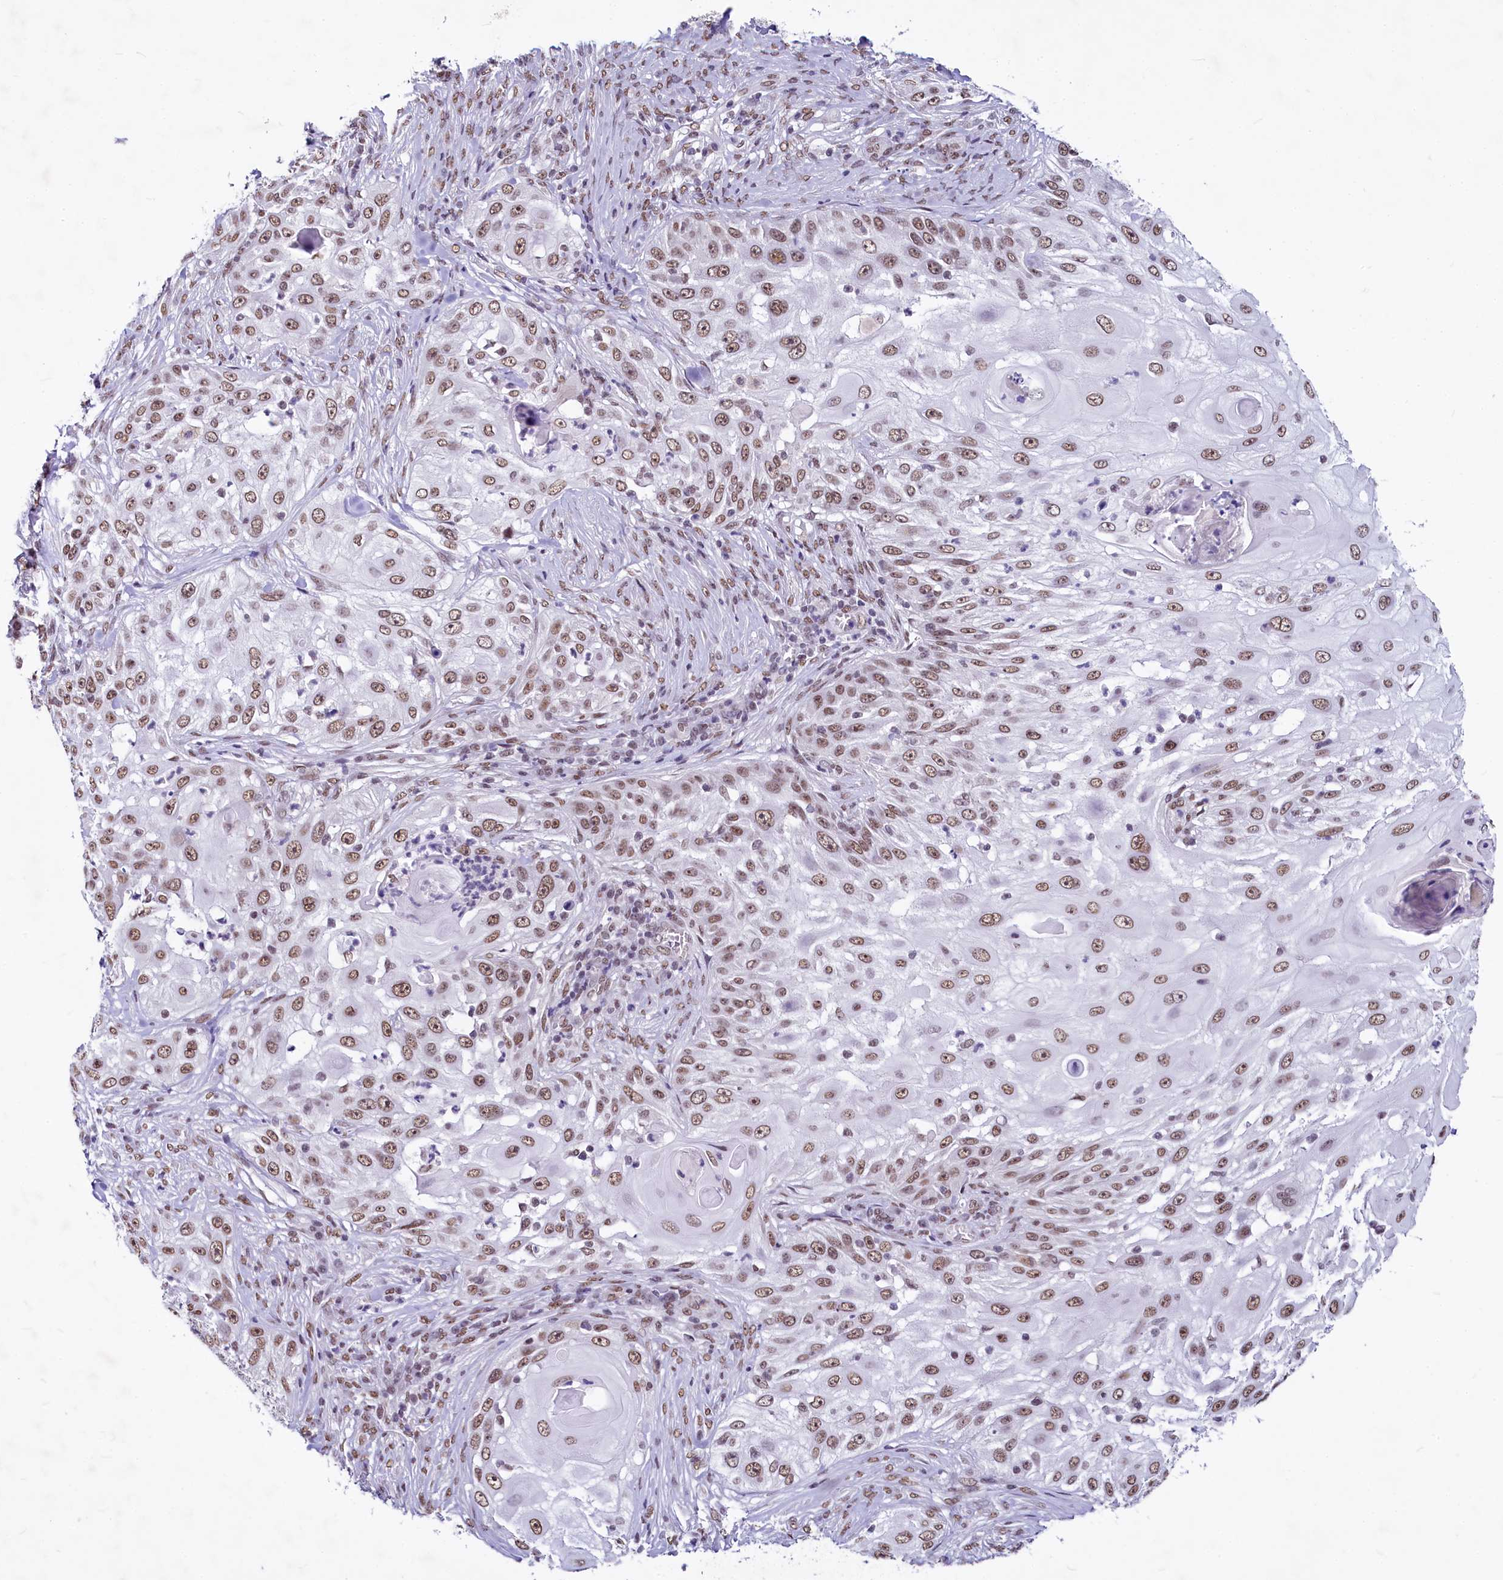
{"staining": {"intensity": "moderate", "quantity": ">75%", "location": "nuclear"}, "tissue": "skin cancer", "cell_type": "Tumor cells", "image_type": "cancer", "snomed": [{"axis": "morphology", "description": "Squamous cell carcinoma, NOS"}, {"axis": "topography", "description": "Skin"}], "caption": "Skin cancer (squamous cell carcinoma) was stained to show a protein in brown. There is medium levels of moderate nuclear positivity in about >75% of tumor cells.", "gene": "PARPBP", "patient": {"sex": "female", "age": 44}}